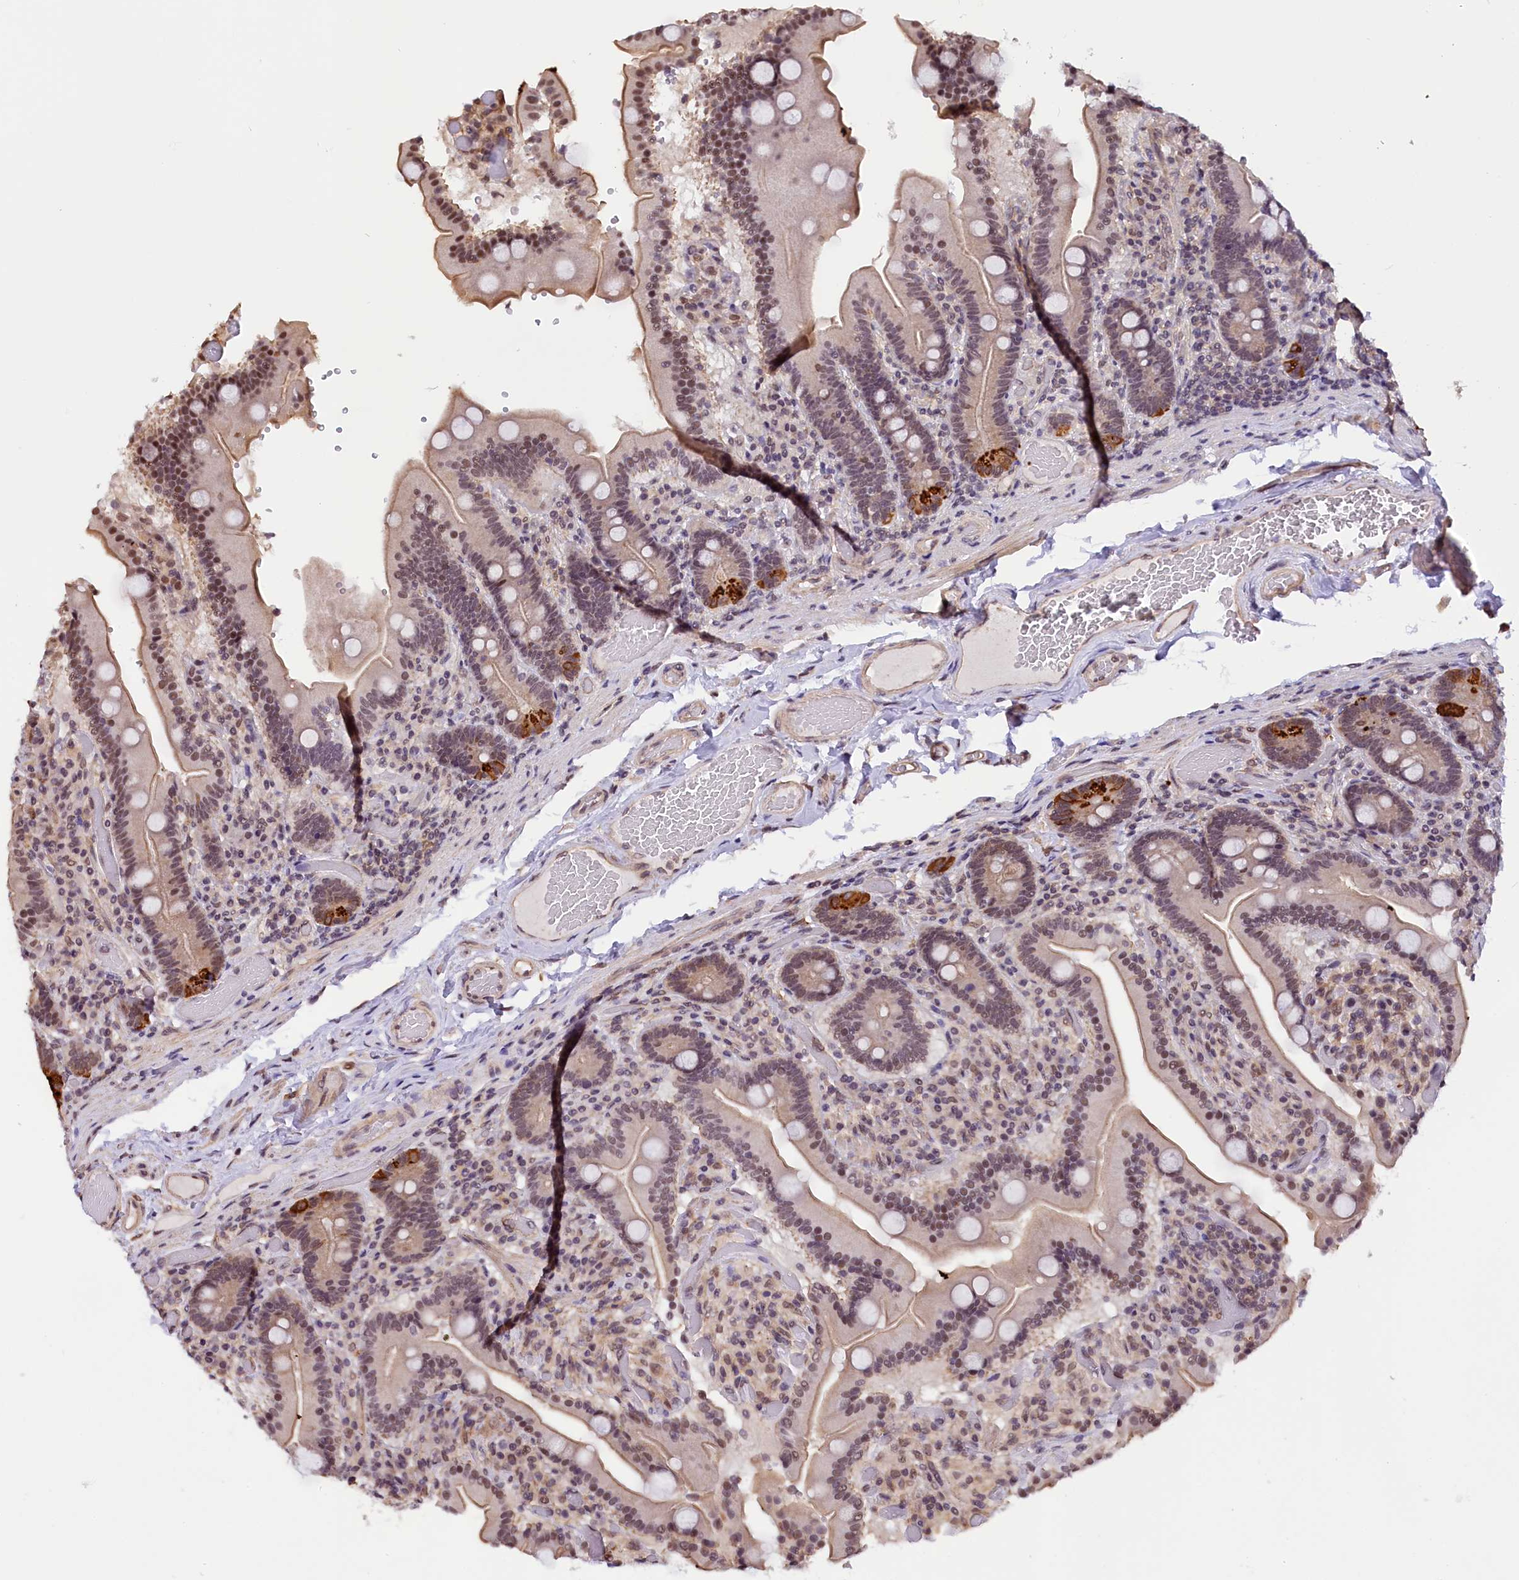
{"staining": {"intensity": "strong", "quantity": "<25%", "location": "cytoplasmic/membranous,nuclear"}, "tissue": "duodenum", "cell_type": "Glandular cells", "image_type": "normal", "snomed": [{"axis": "morphology", "description": "Normal tissue, NOS"}, {"axis": "topography", "description": "Duodenum"}], "caption": "An IHC photomicrograph of benign tissue is shown. Protein staining in brown labels strong cytoplasmic/membranous,nuclear positivity in duodenum within glandular cells.", "gene": "ZC3H4", "patient": {"sex": "female", "age": 62}}